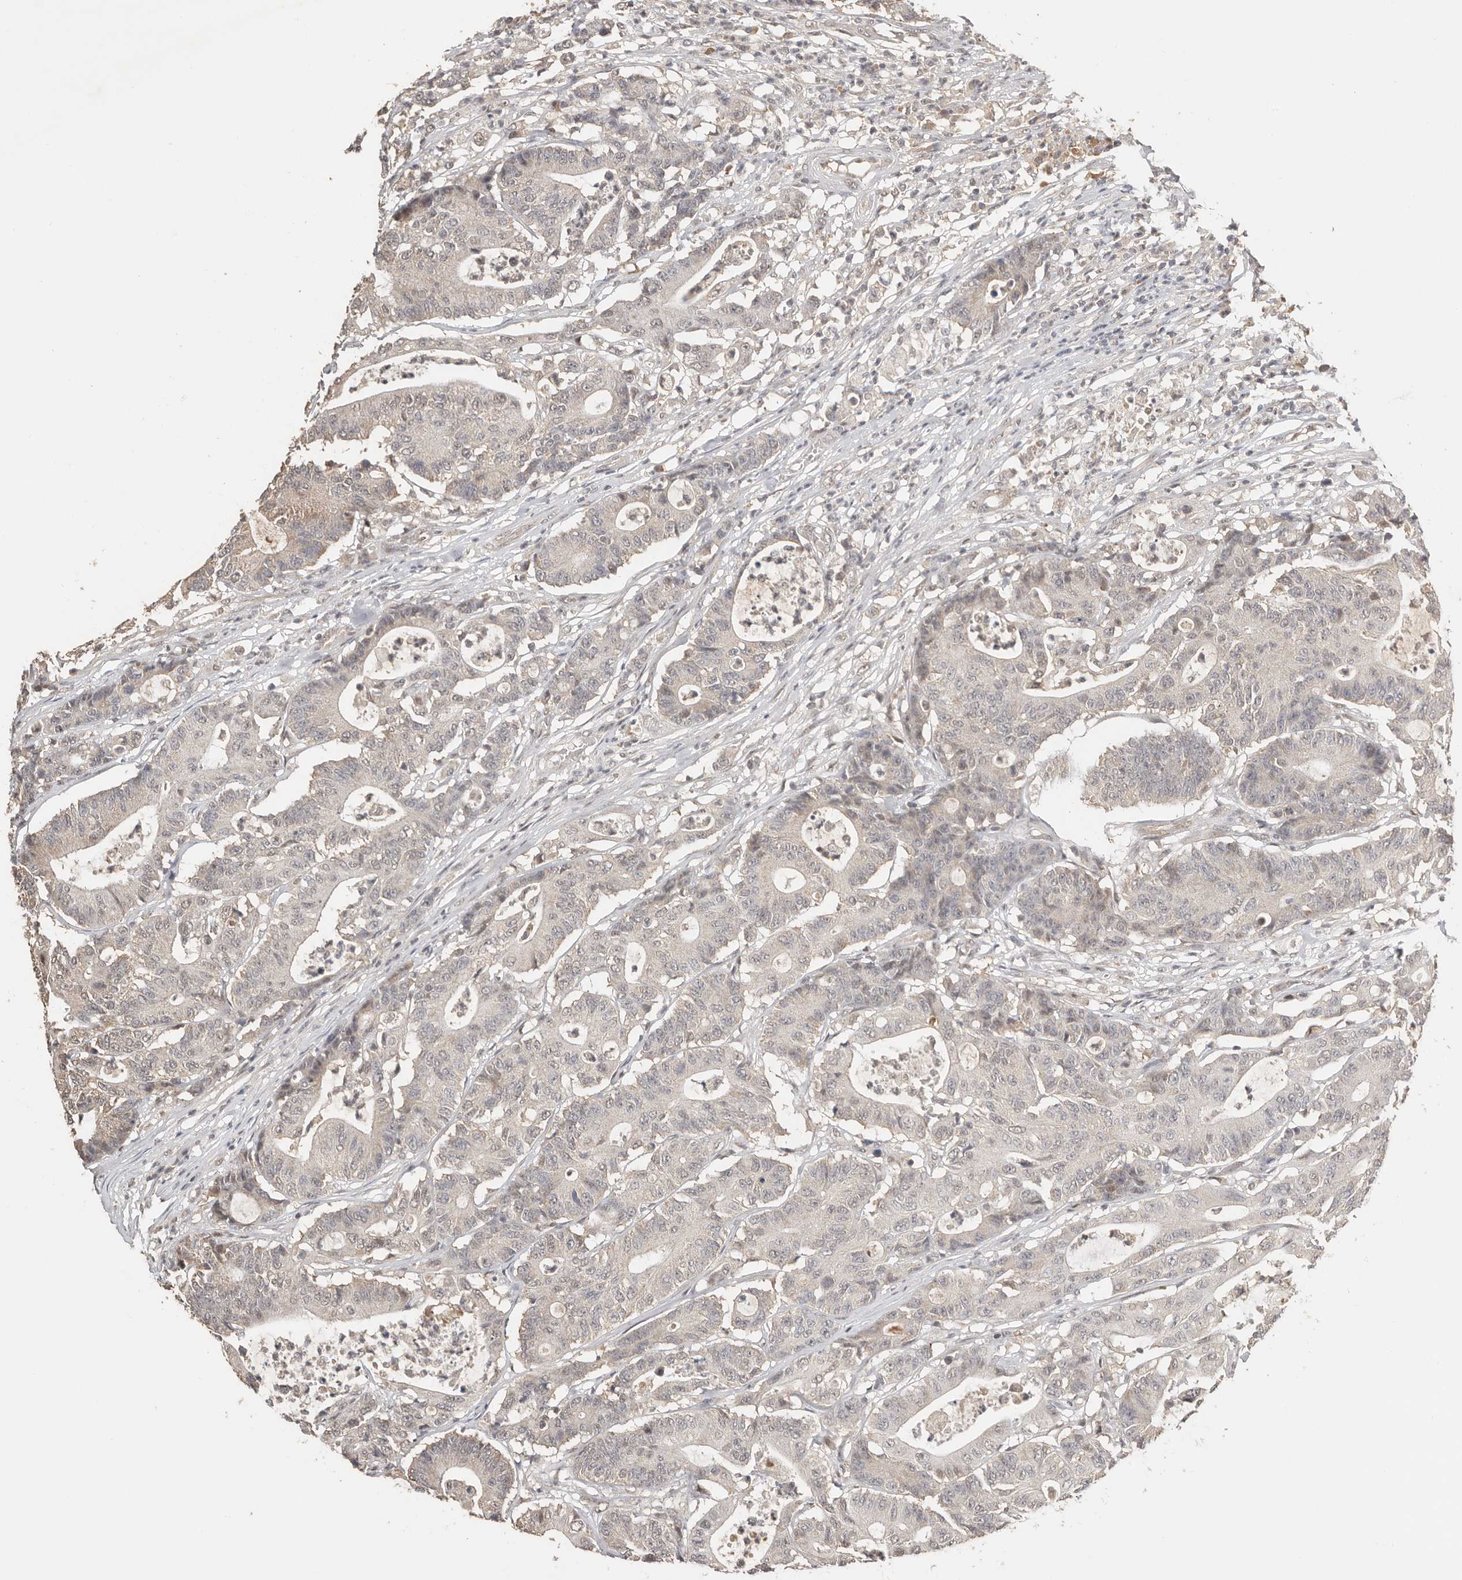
{"staining": {"intensity": "weak", "quantity": "<25%", "location": "cytoplasmic/membranous"}, "tissue": "colorectal cancer", "cell_type": "Tumor cells", "image_type": "cancer", "snomed": [{"axis": "morphology", "description": "Adenocarcinoma, NOS"}, {"axis": "topography", "description": "Colon"}], "caption": "Adenocarcinoma (colorectal) stained for a protein using immunohistochemistry (IHC) demonstrates no expression tumor cells.", "gene": "SEC14L1", "patient": {"sex": "female", "age": 84}}